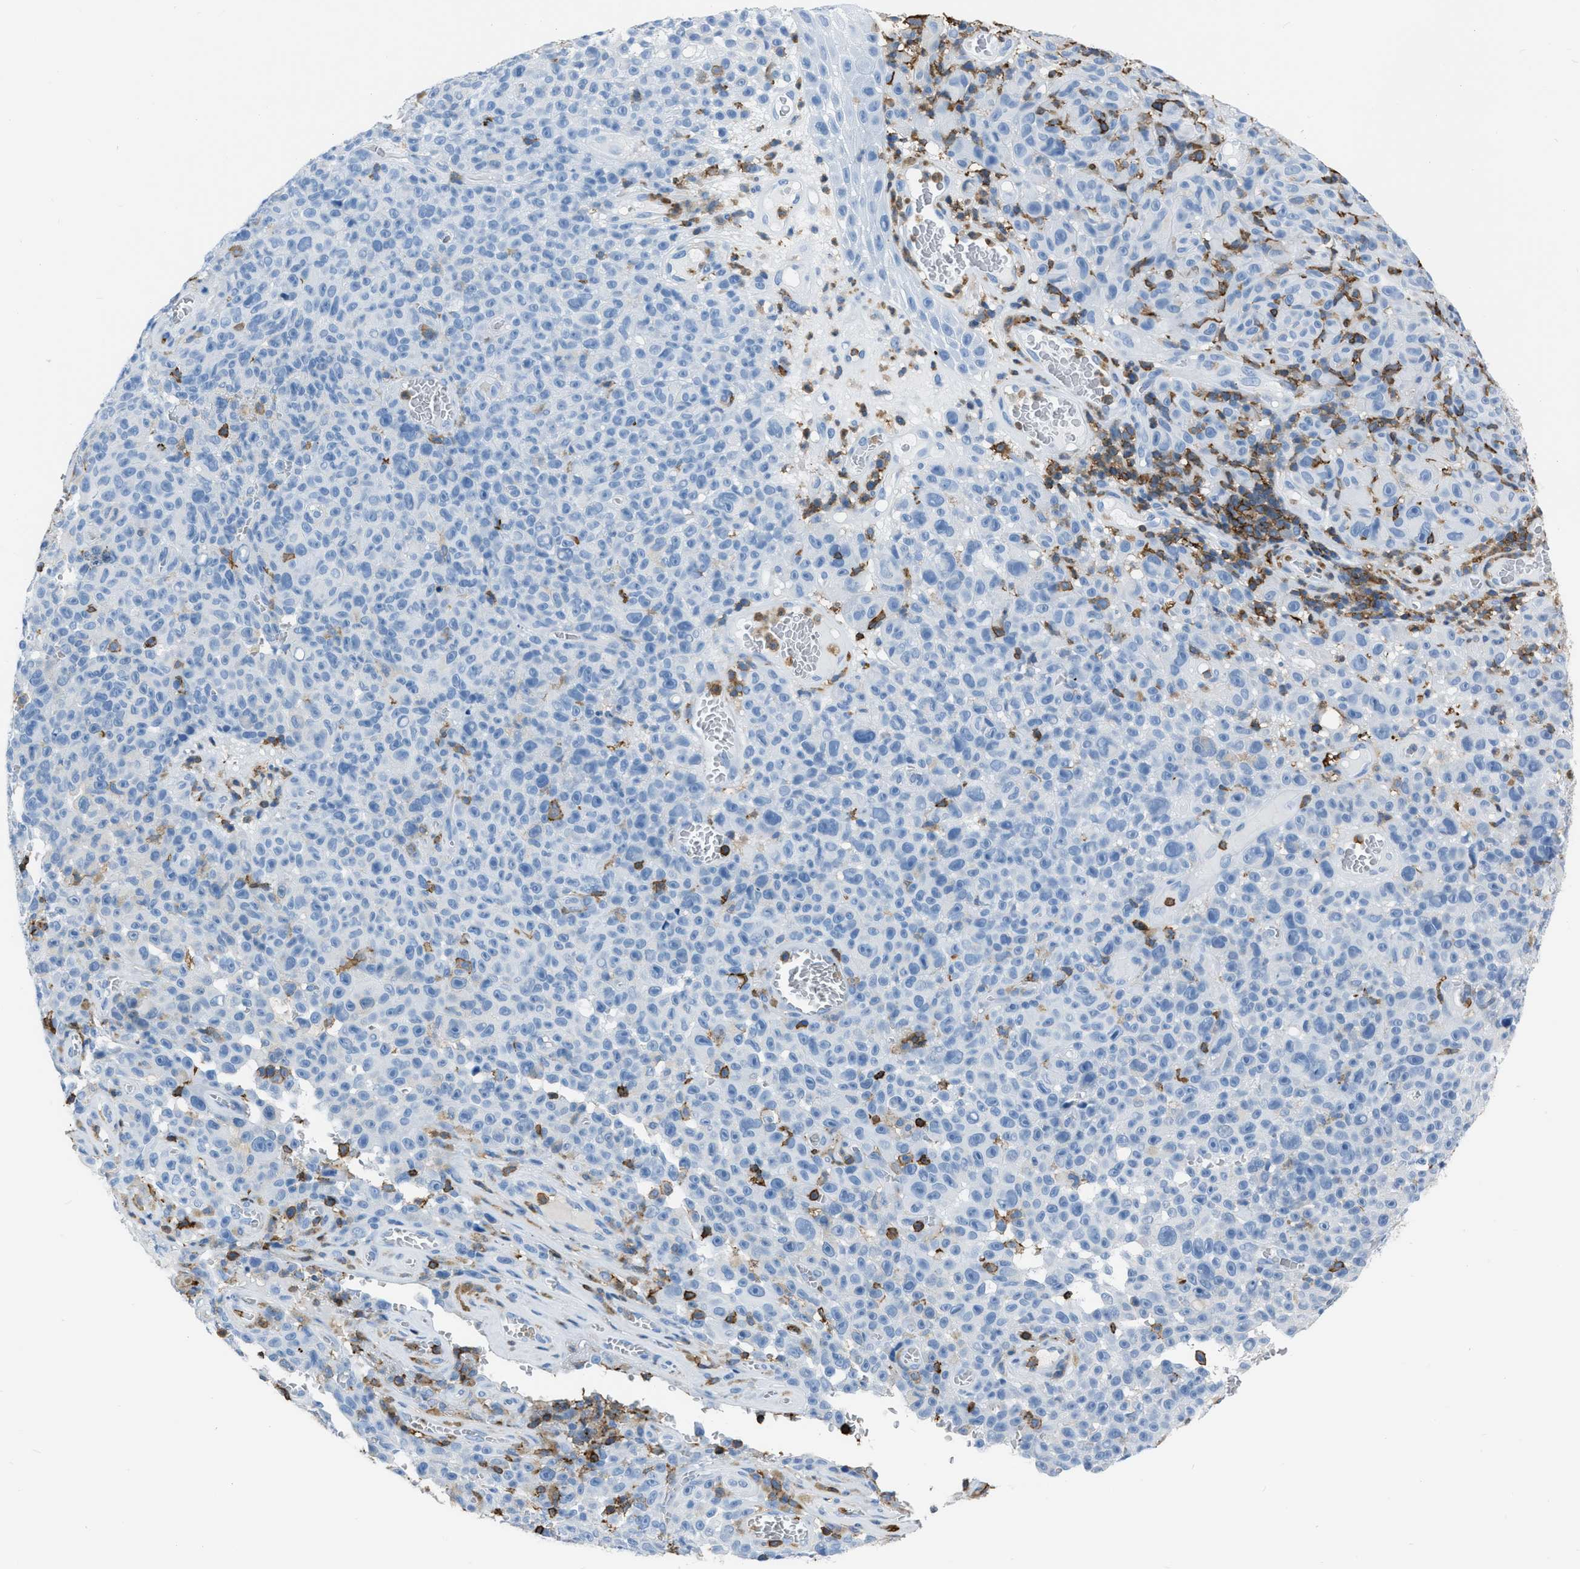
{"staining": {"intensity": "negative", "quantity": "none", "location": "none"}, "tissue": "melanoma", "cell_type": "Tumor cells", "image_type": "cancer", "snomed": [{"axis": "morphology", "description": "Malignant melanoma, NOS"}, {"axis": "topography", "description": "Skin"}], "caption": "Immunohistochemical staining of melanoma demonstrates no significant staining in tumor cells.", "gene": "LSP1", "patient": {"sex": "female", "age": 82}}